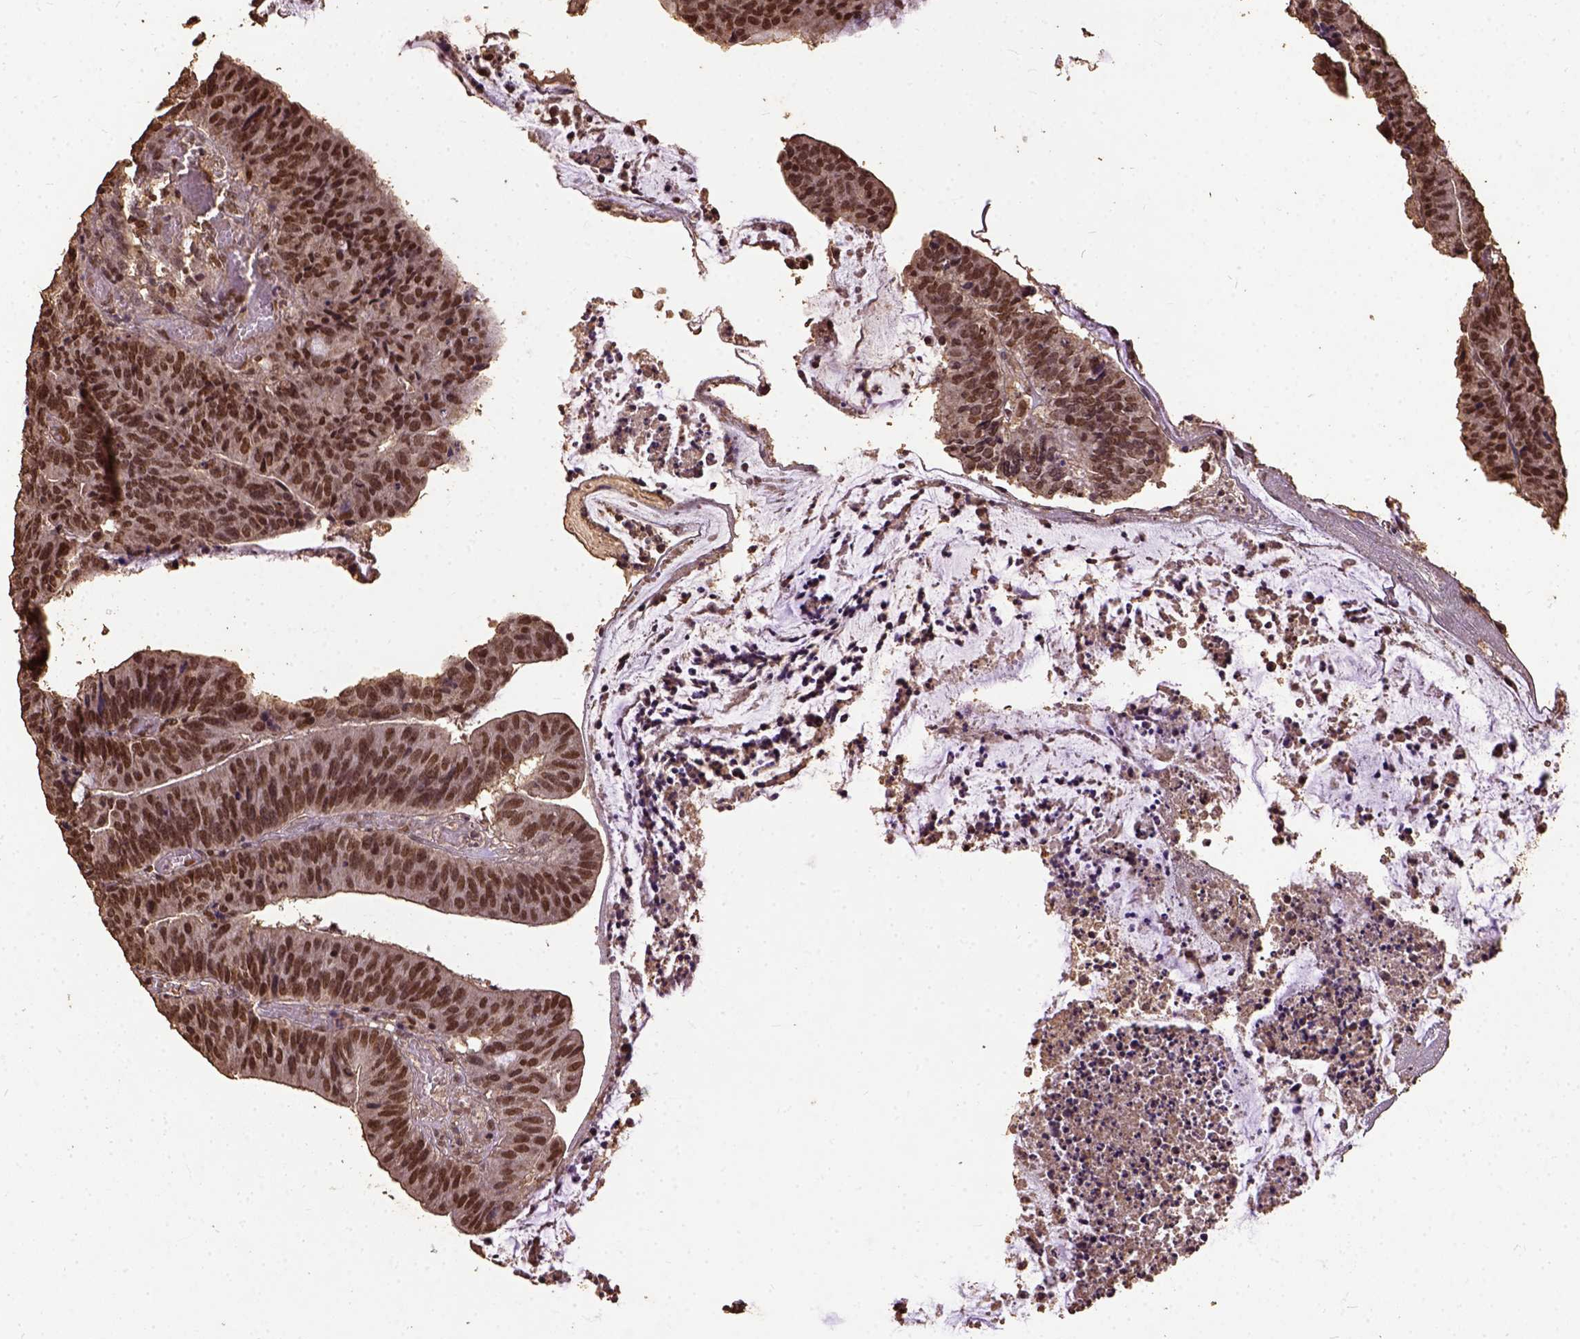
{"staining": {"intensity": "strong", "quantity": ">75%", "location": "nuclear"}, "tissue": "colorectal cancer", "cell_type": "Tumor cells", "image_type": "cancer", "snomed": [{"axis": "morphology", "description": "Adenocarcinoma, NOS"}, {"axis": "topography", "description": "Colon"}], "caption": "A brown stain labels strong nuclear positivity of a protein in human adenocarcinoma (colorectal) tumor cells.", "gene": "NACC1", "patient": {"sex": "female", "age": 78}}